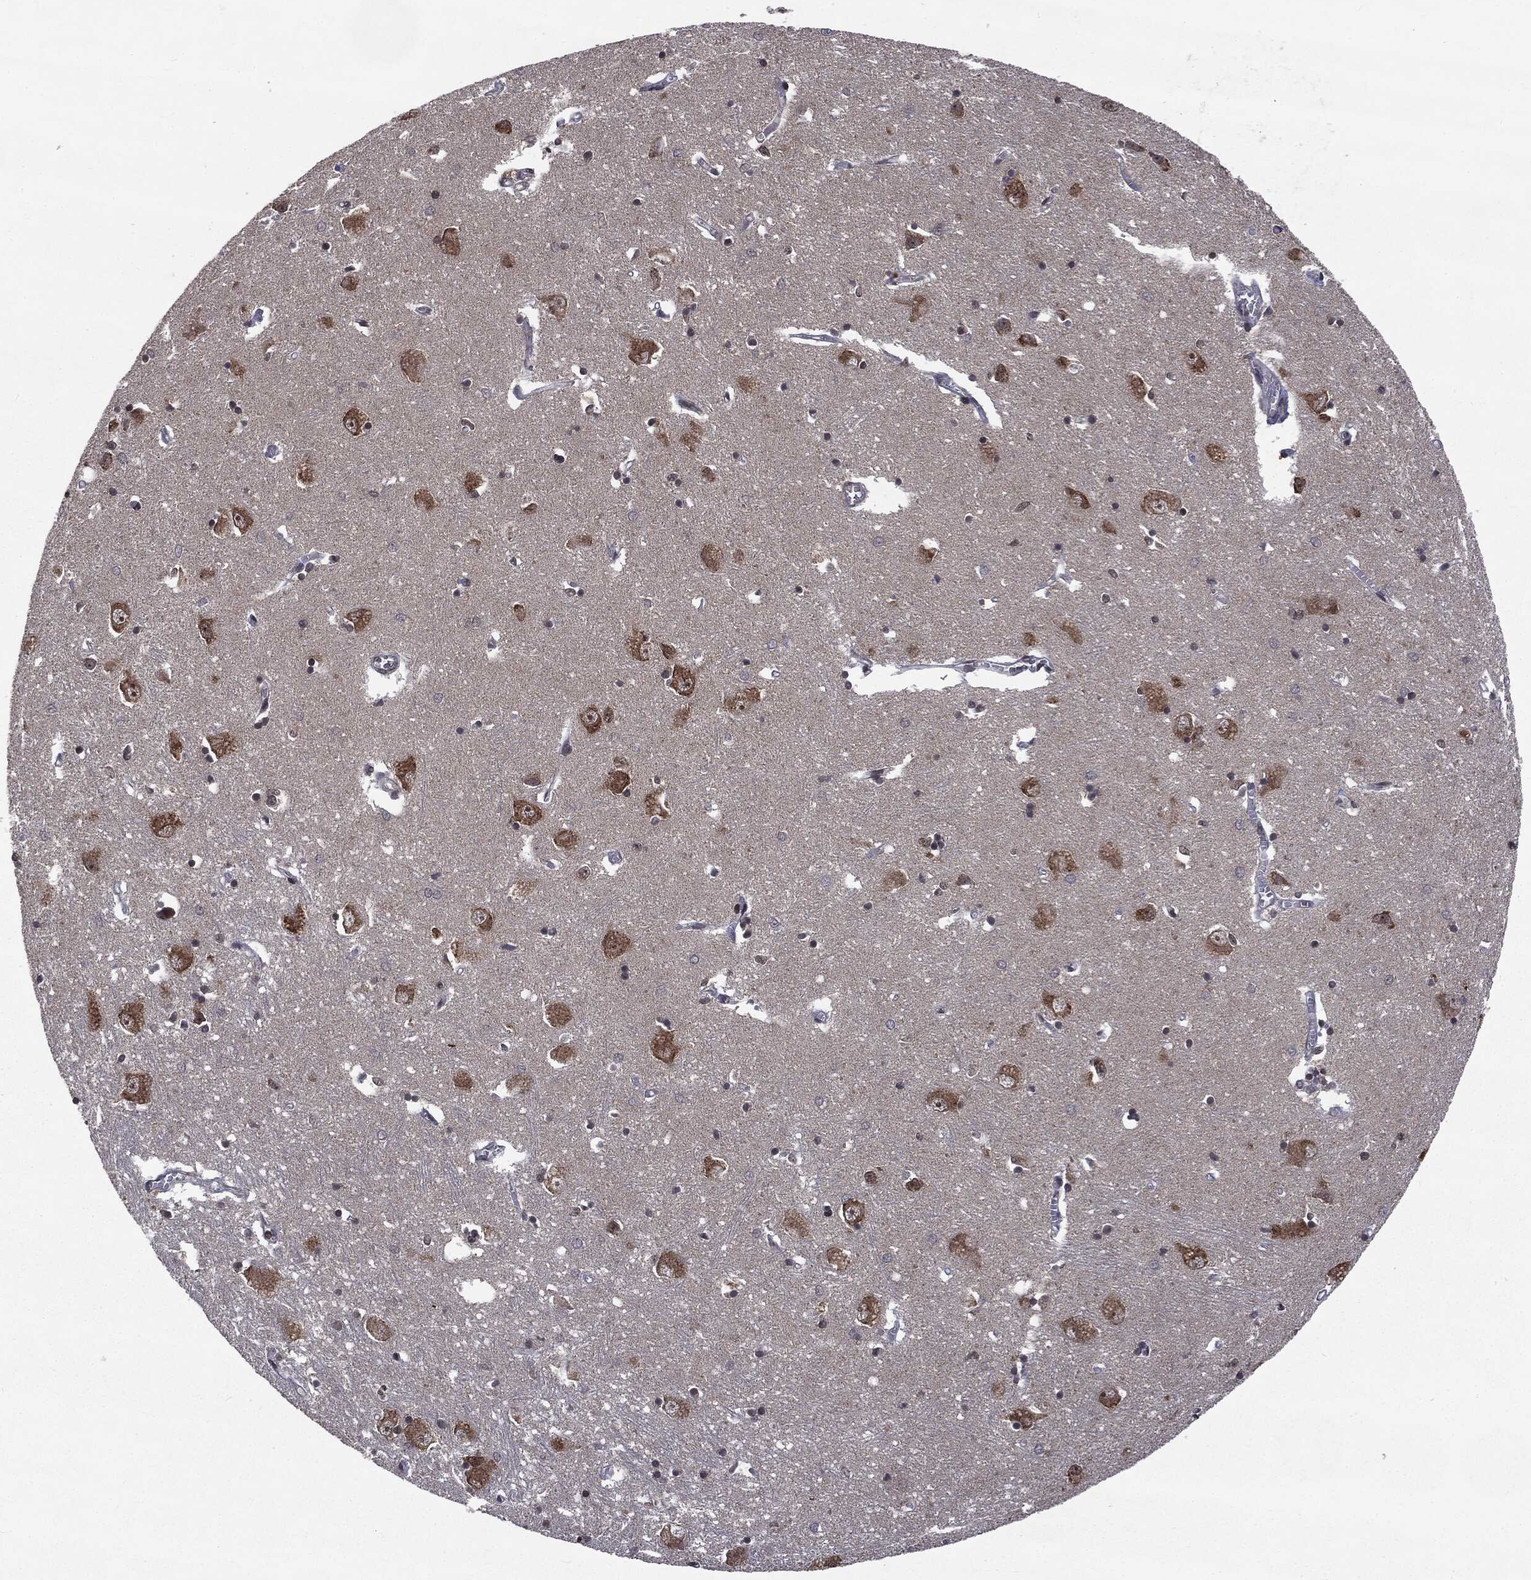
{"staining": {"intensity": "moderate", "quantity": "<25%", "location": "nuclear"}, "tissue": "caudate", "cell_type": "Glial cells", "image_type": "normal", "snomed": [{"axis": "morphology", "description": "Normal tissue, NOS"}, {"axis": "topography", "description": "Lateral ventricle wall"}], "caption": "Immunohistochemistry staining of unremarkable caudate, which shows low levels of moderate nuclear expression in approximately <25% of glial cells indicating moderate nuclear protein positivity. The staining was performed using DAB (3,3'-diaminobenzidine) (brown) for protein detection and nuclei were counterstained in hematoxylin (blue).", "gene": "STAU2", "patient": {"sex": "male", "age": 54}}